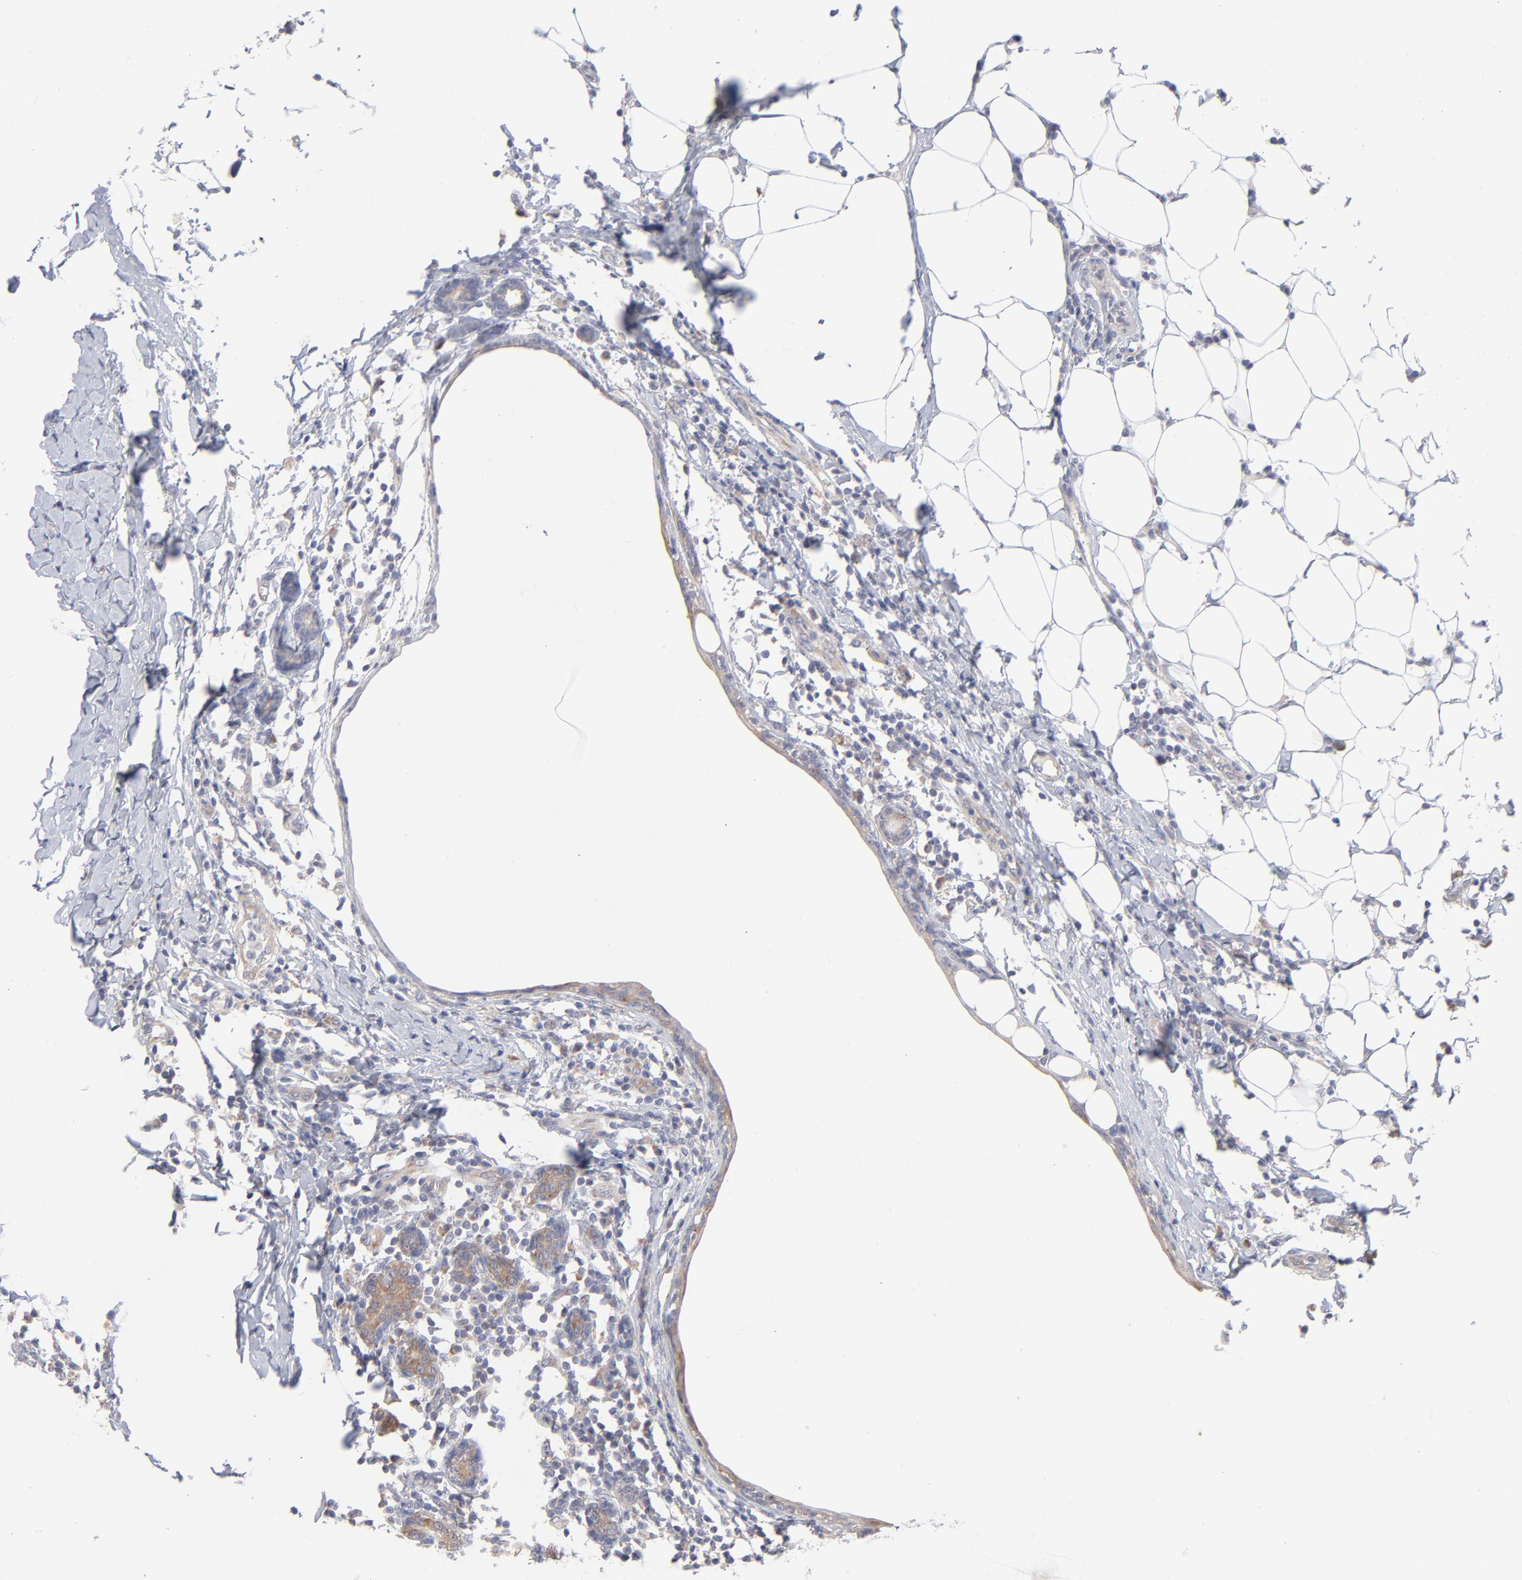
{"staining": {"intensity": "negative", "quantity": "none", "location": "none"}, "tissue": "breast cancer", "cell_type": "Tumor cells", "image_type": "cancer", "snomed": [{"axis": "morphology", "description": "Duct carcinoma"}, {"axis": "topography", "description": "Breast"}], "caption": "High power microscopy histopathology image of an immunohistochemistry (IHC) photomicrograph of breast cancer, revealing no significant expression in tumor cells.", "gene": "RPS24", "patient": {"sex": "female", "age": 40}}